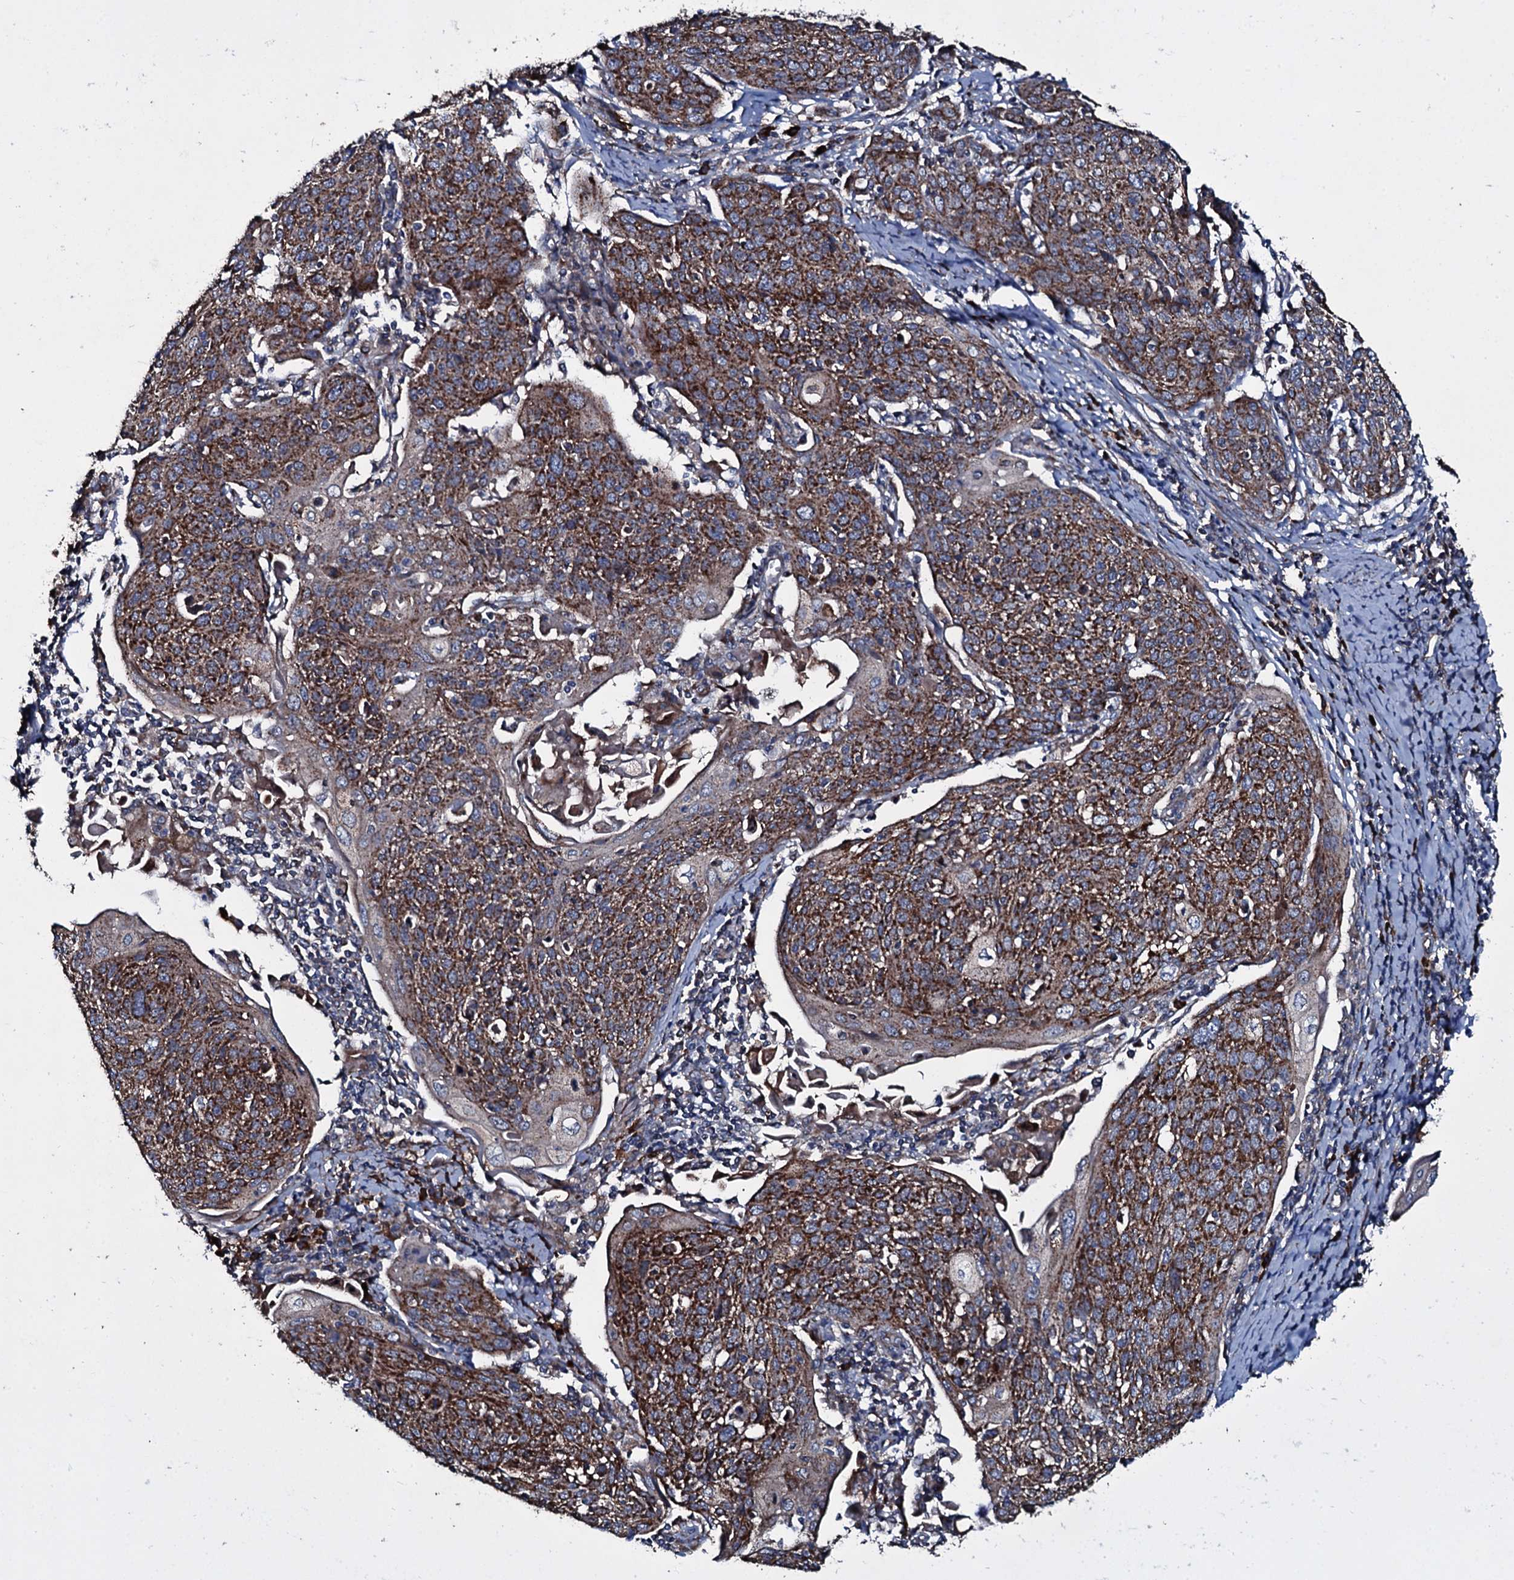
{"staining": {"intensity": "moderate", "quantity": ">75%", "location": "cytoplasmic/membranous"}, "tissue": "cervical cancer", "cell_type": "Tumor cells", "image_type": "cancer", "snomed": [{"axis": "morphology", "description": "Squamous cell carcinoma, NOS"}, {"axis": "topography", "description": "Cervix"}], "caption": "Cervical cancer (squamous cell carcinoma) stained with a brown dye shows moderate cytoplasmic/membranous positive staining in approximately >75% of tumor cells.", "gene": "ACSS3", "patient": {"sex": "female", "age": 67}}